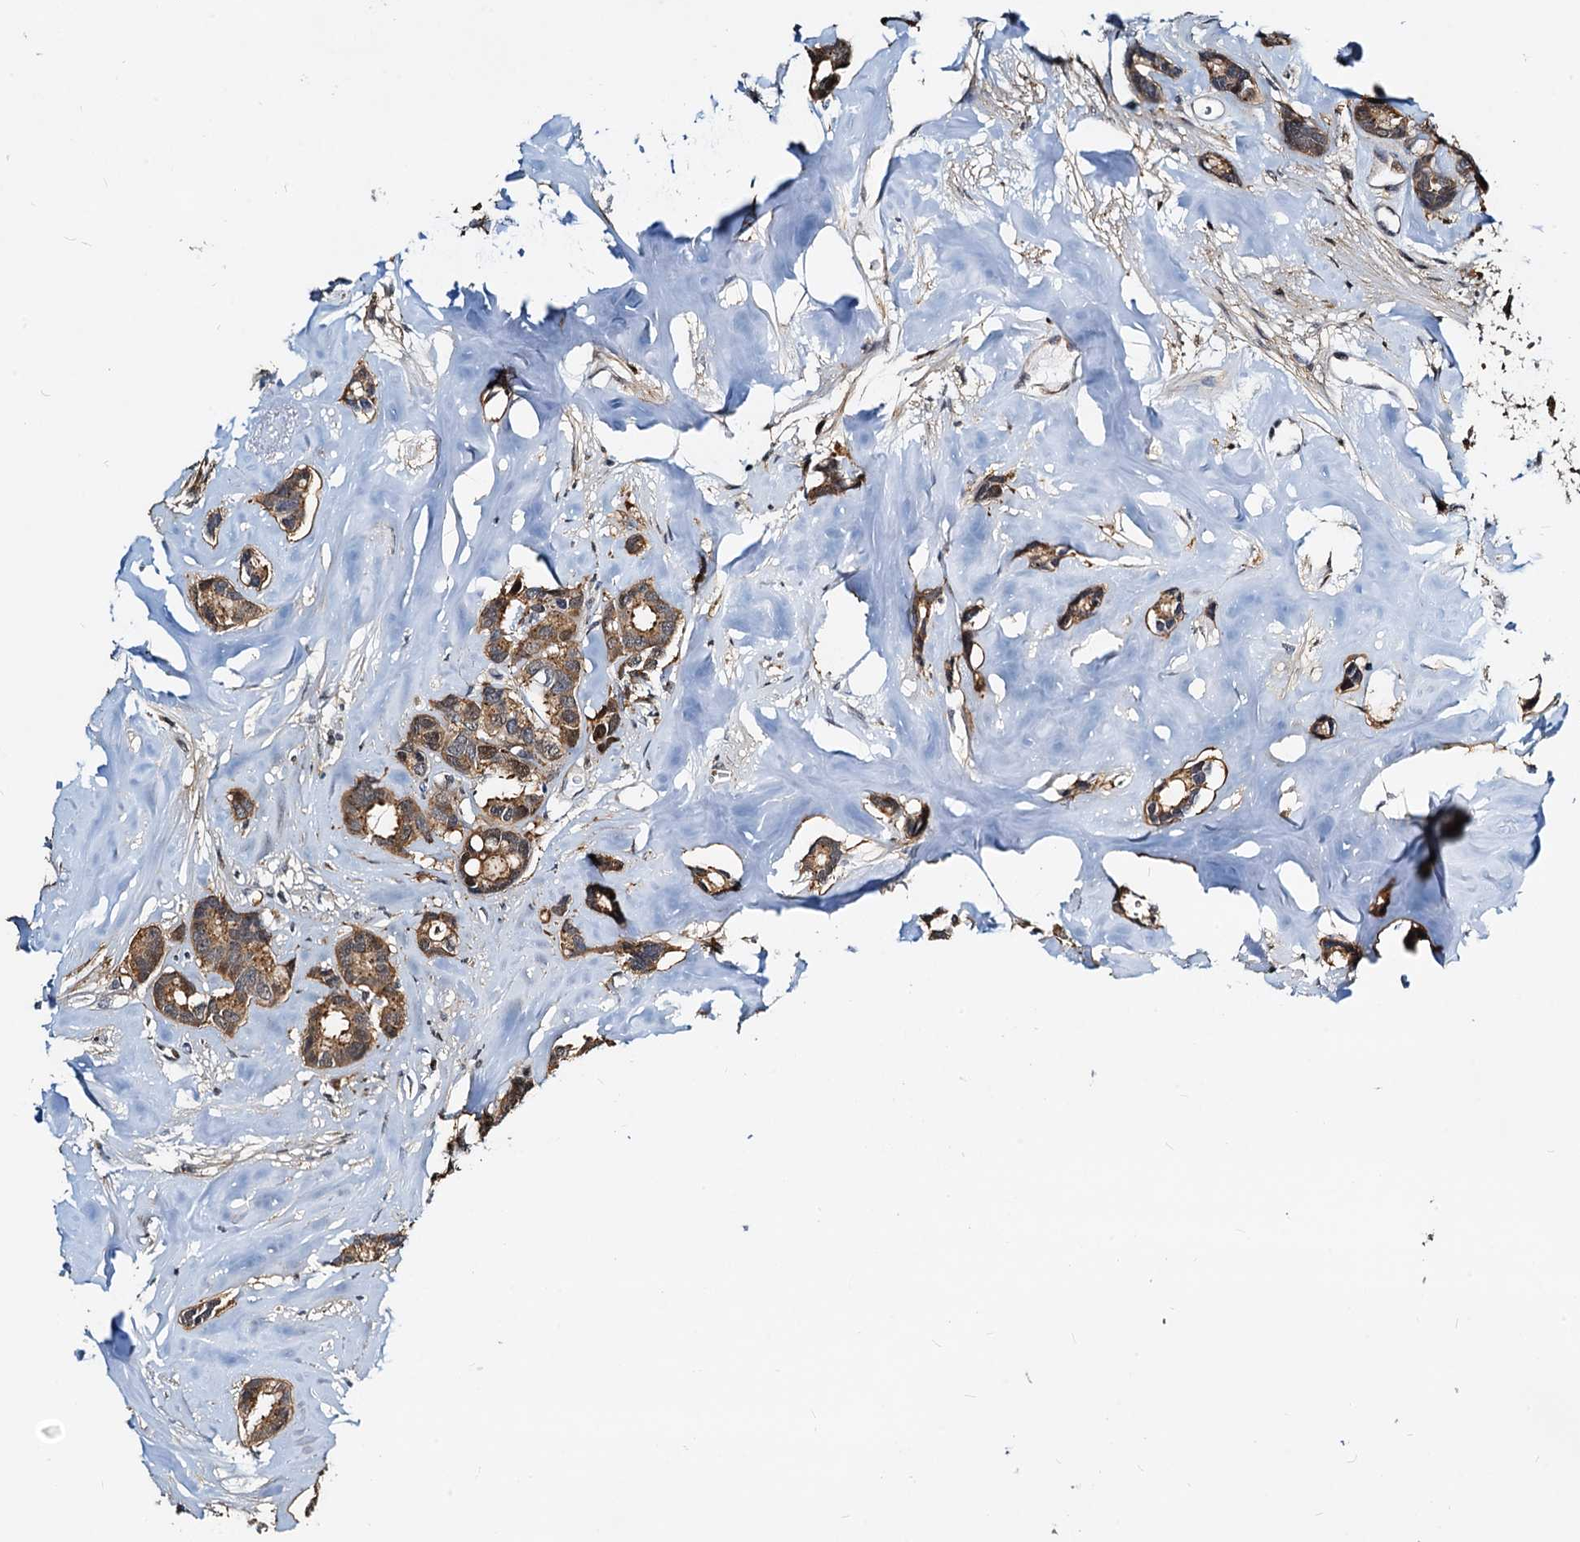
{"staining": {"intensity": "moderate", "quantity": ">75%", "location": "cytoplasmic/membranous,nuclear"}, "tissue": "breast cancer", "cell_type": "Tumor cells", "image_type": "cancer", "snomed": [{"axis": "morphology", "description": "Duct carcinoma"}, {"axis": "topography", "description": "Breast"}], "caption": "IHC (DAB) staining of human breast cancer (intraductal carcinoma) reveals moderate cytoplasmic/membranous and nuclear protein staining in about >75% of tumor cells.", "gene": "PTGES3", "patient": {"sex": "female", "age": 87}}